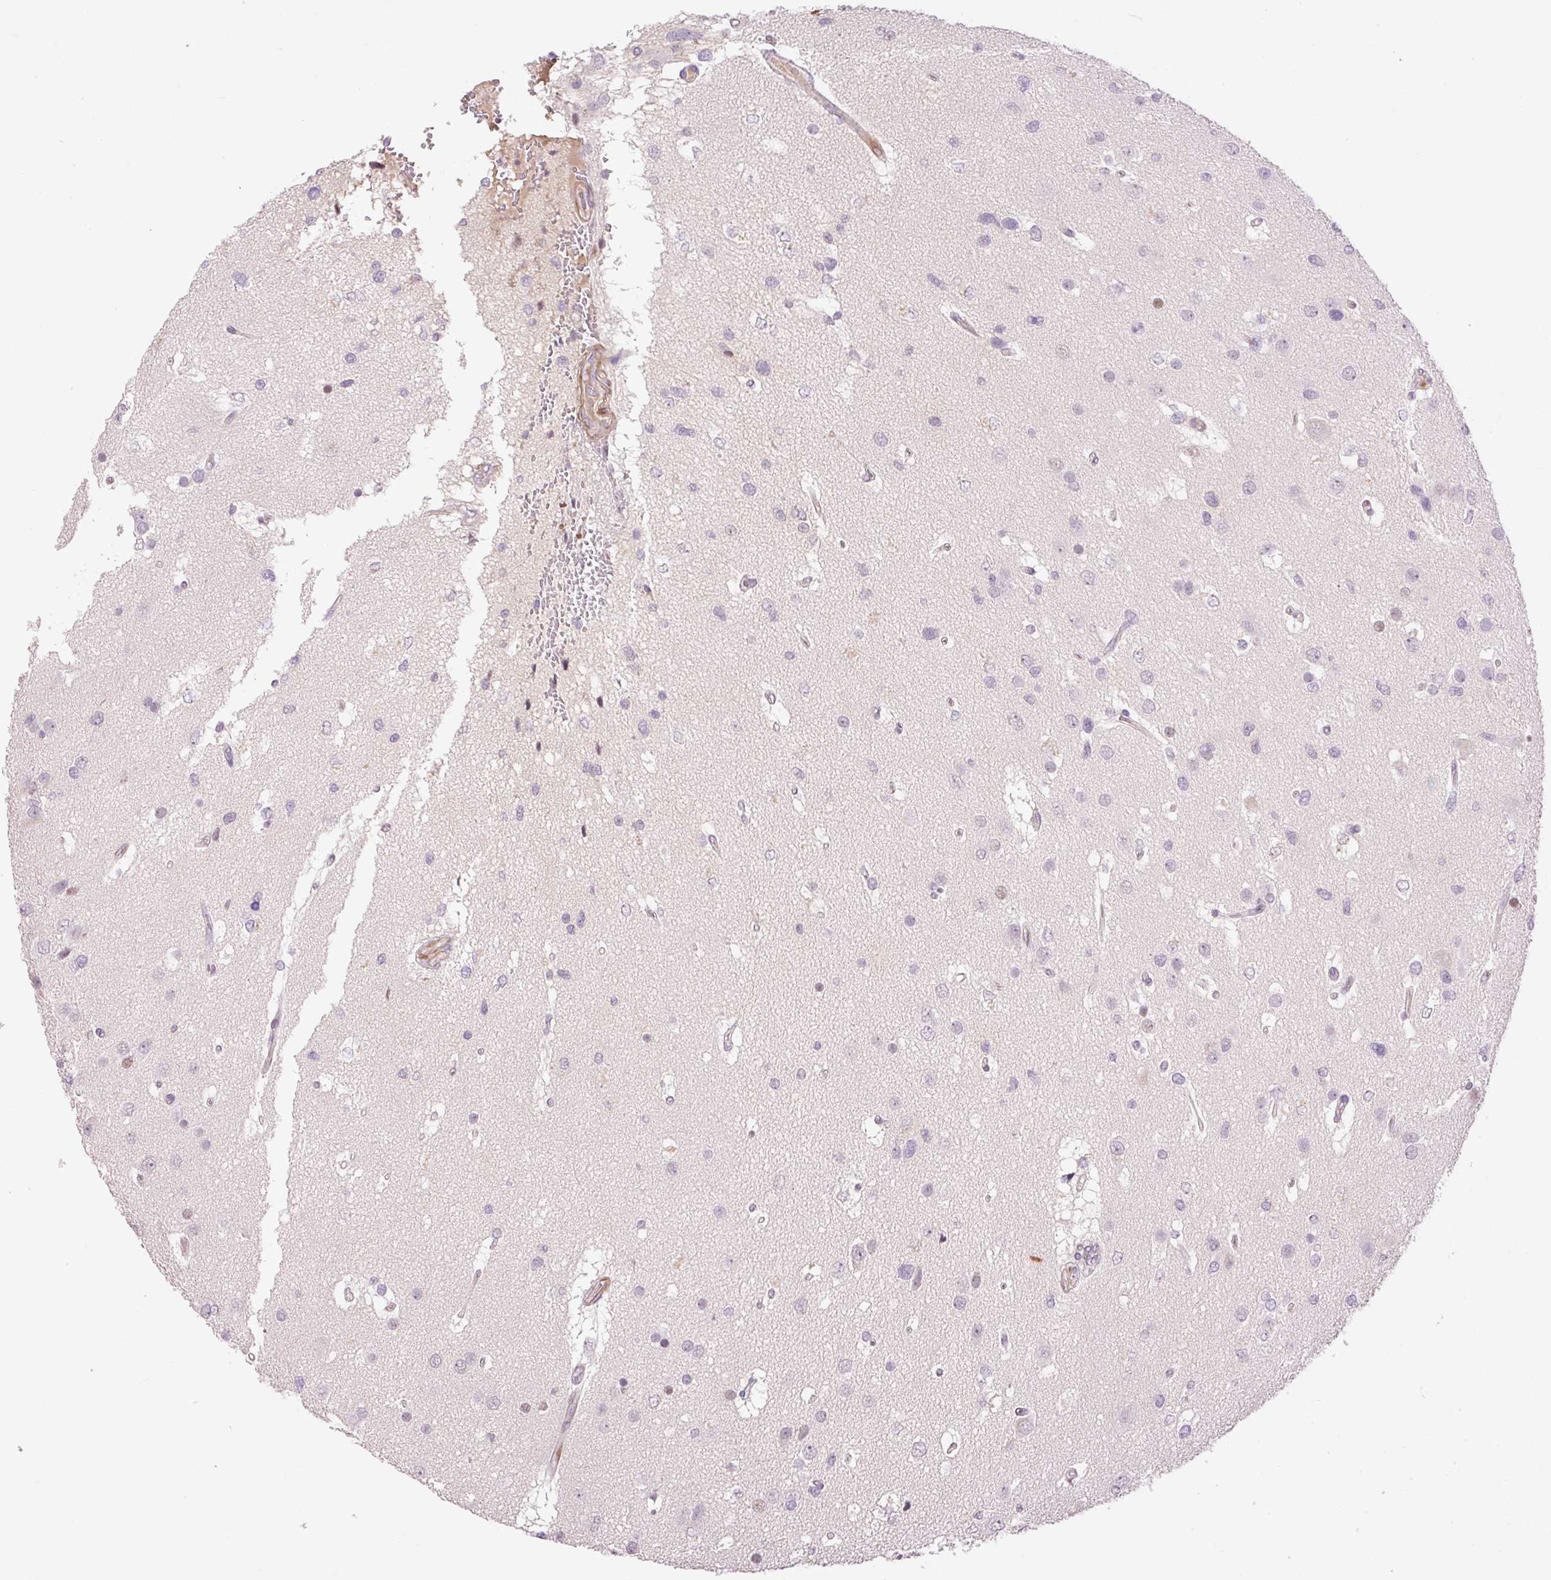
{"staining": {"intensity": "negative", "quantity": "none", "location": "none"}, "tissue": "glioma", "cell_type": "Tumor cells", "image_type": "cancer", "snomed": [{"axis": "morphology", "description": "Glioma, malignant, High grade"}, {"axis": "topography", "description": "Brain"}], "caption": "High-grade glioma (malignant) was stained to show a protein in brown. There is no significant staining in tumor cells.", "gene": "HNF1A", "patient": {"sex": "male", "age": 53}}